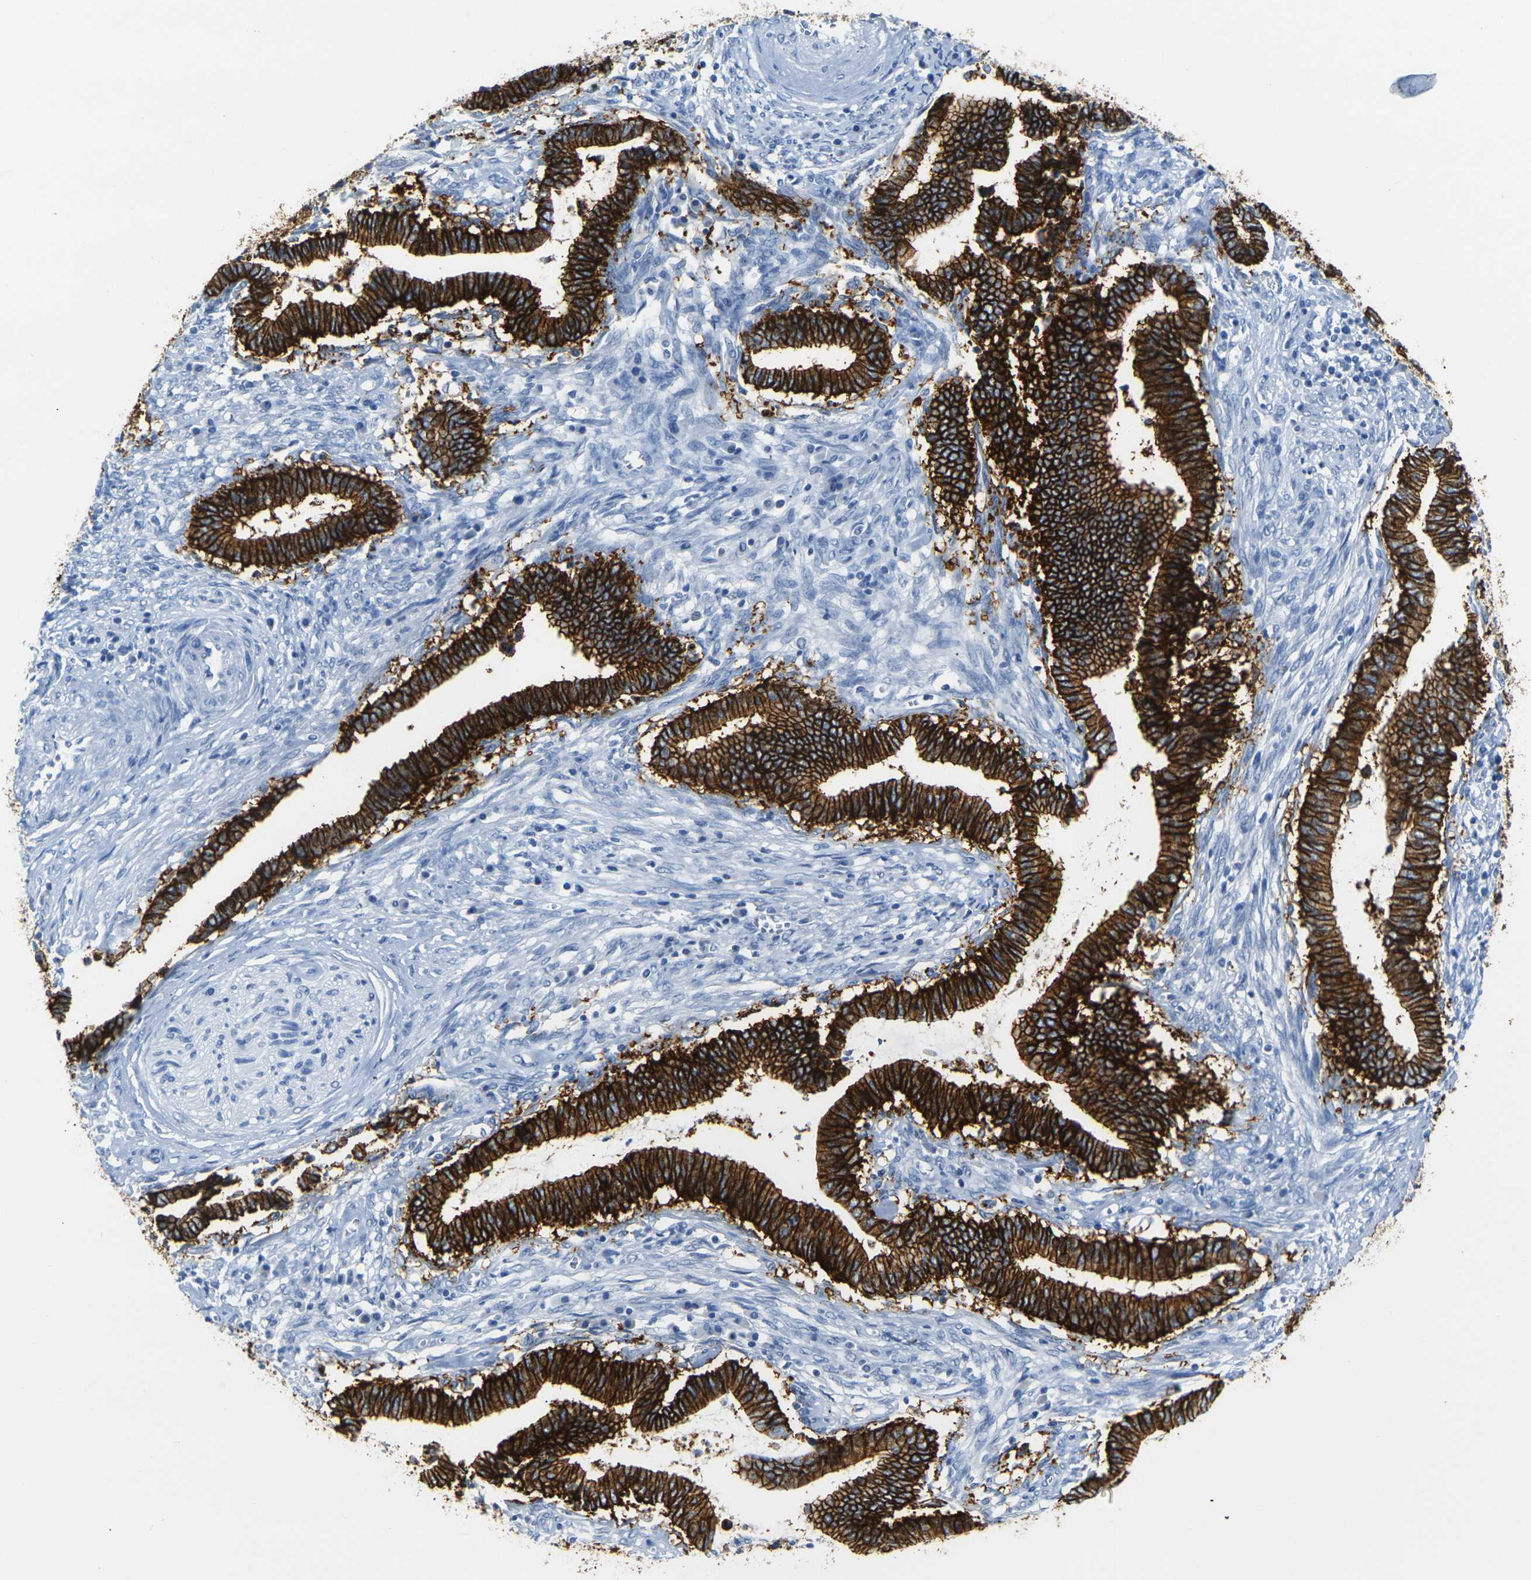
{"staining": {"intensity": "strong", "quantity": ">75%", "location": "cytoplasmic/membranous"}, "tissue": "cervical cancer", "cell_type": "Tumor cells", "image_type": "cancer", "snomed": [{"axis": "morphology", "description": "Adenocarcinoma, NOS"}, {"axis": "topography", "description": "Cervix"}], "caption": "This micrograph reveals cervical cancer (adenocarcinoma) stained with IHC to label a protein in brown. The cytoplasmic/membranous of tumor cells show strong positivity for the protein. Nuclei are counter-stained blue.", "gene": "CLDN7", "patient": {"sex": "female", "age": 44}}